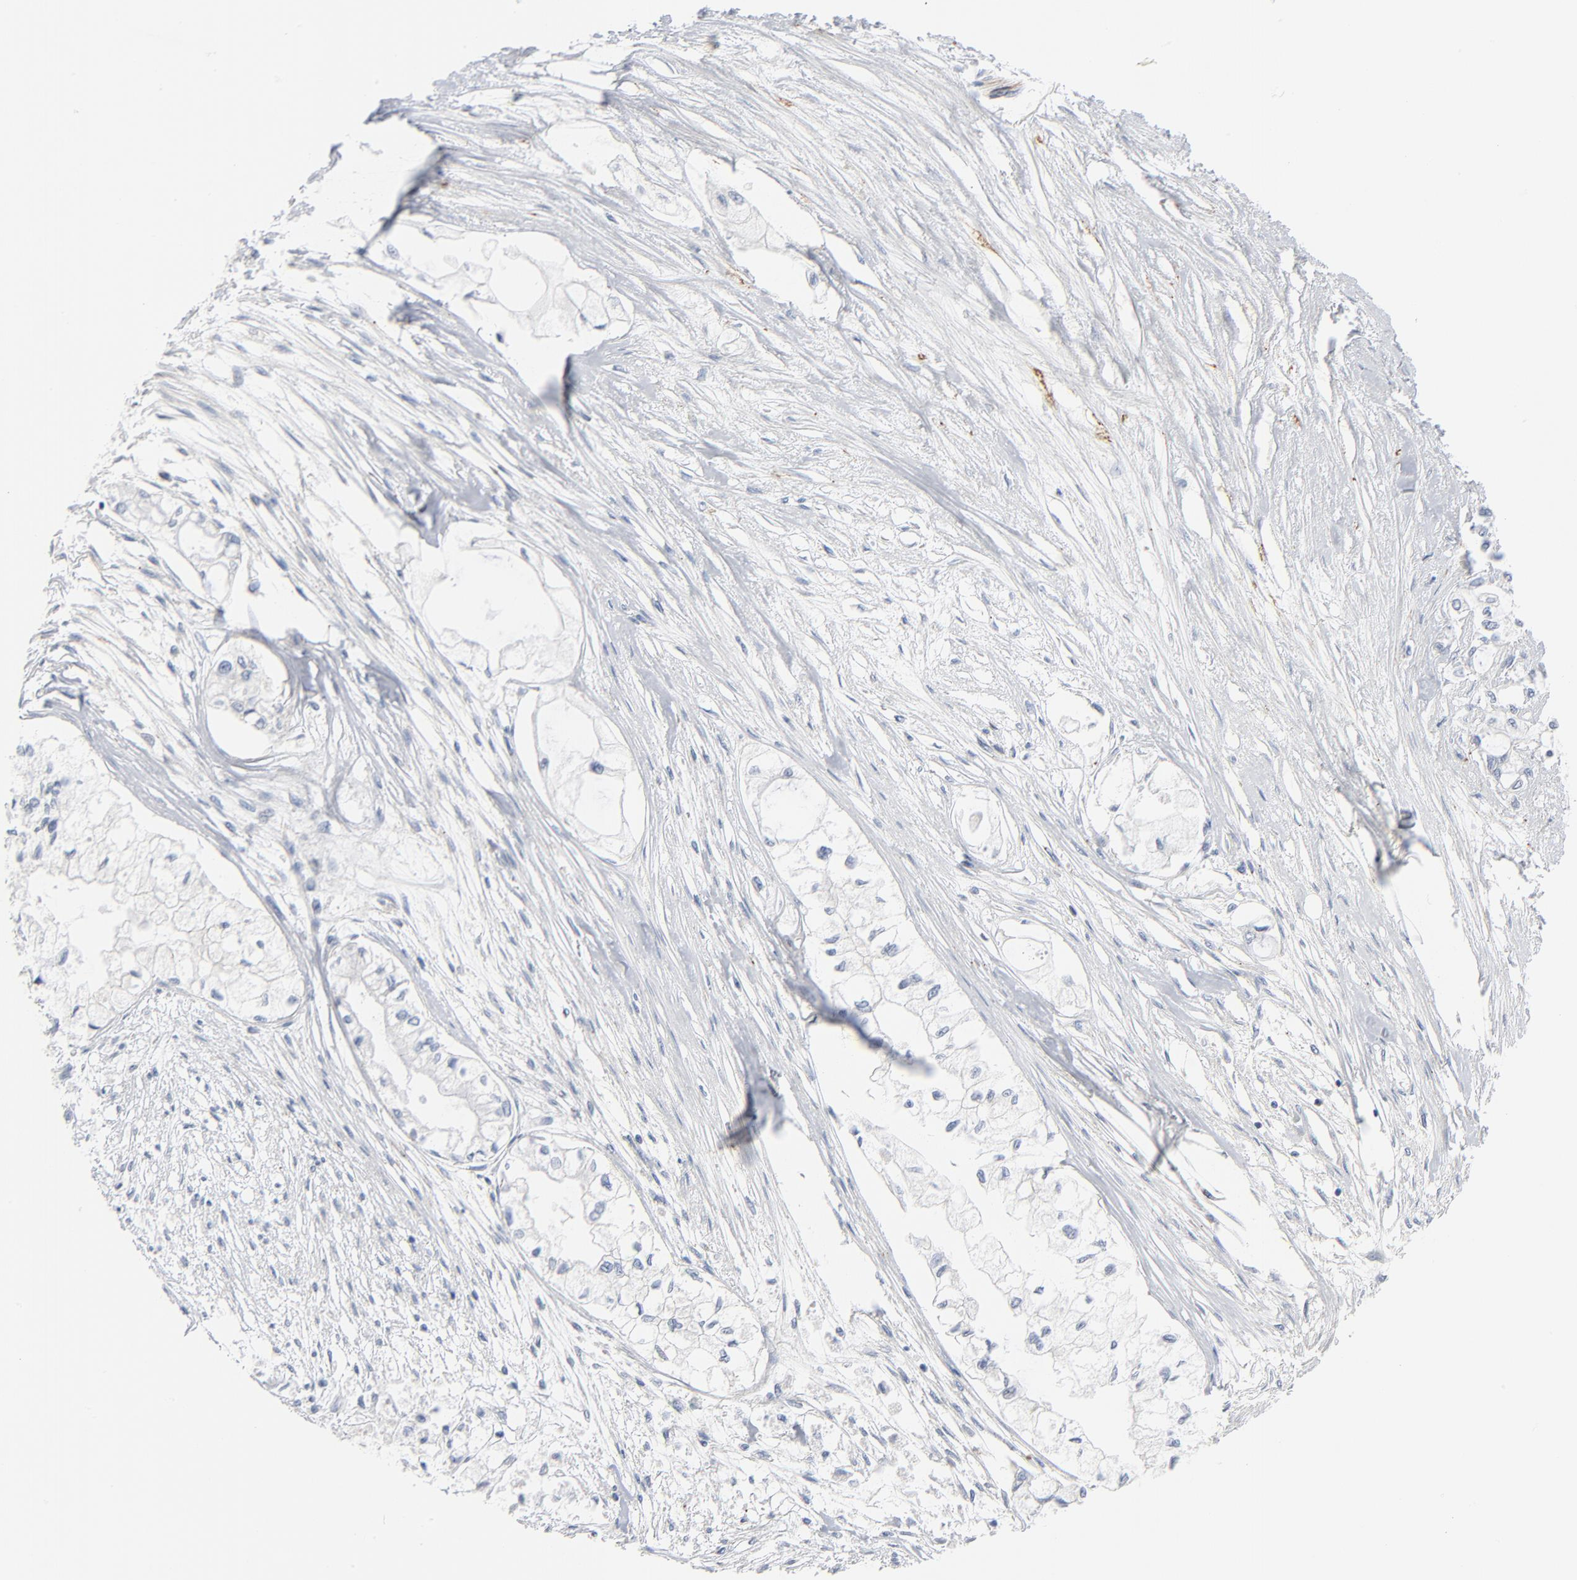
{"staining": {"intensity": "negative", "quantity": "none", "location": "none"}, "tissue": "pancreatic cancer", "cell_type": "Tumor cells", "image_type": "cancer", "snomed": [{"axis": "morphology", "description": "Adenocarcinoma, NOS"}, {"axis": "topography", "description": "Pancreas"}], "caption": "This is an IHC histopathology image of pancreatic adenocarcinoma. There is no staining in tumor cells.", "gene": "IFT43", "patient": {"sex": "male", "age": 79}}